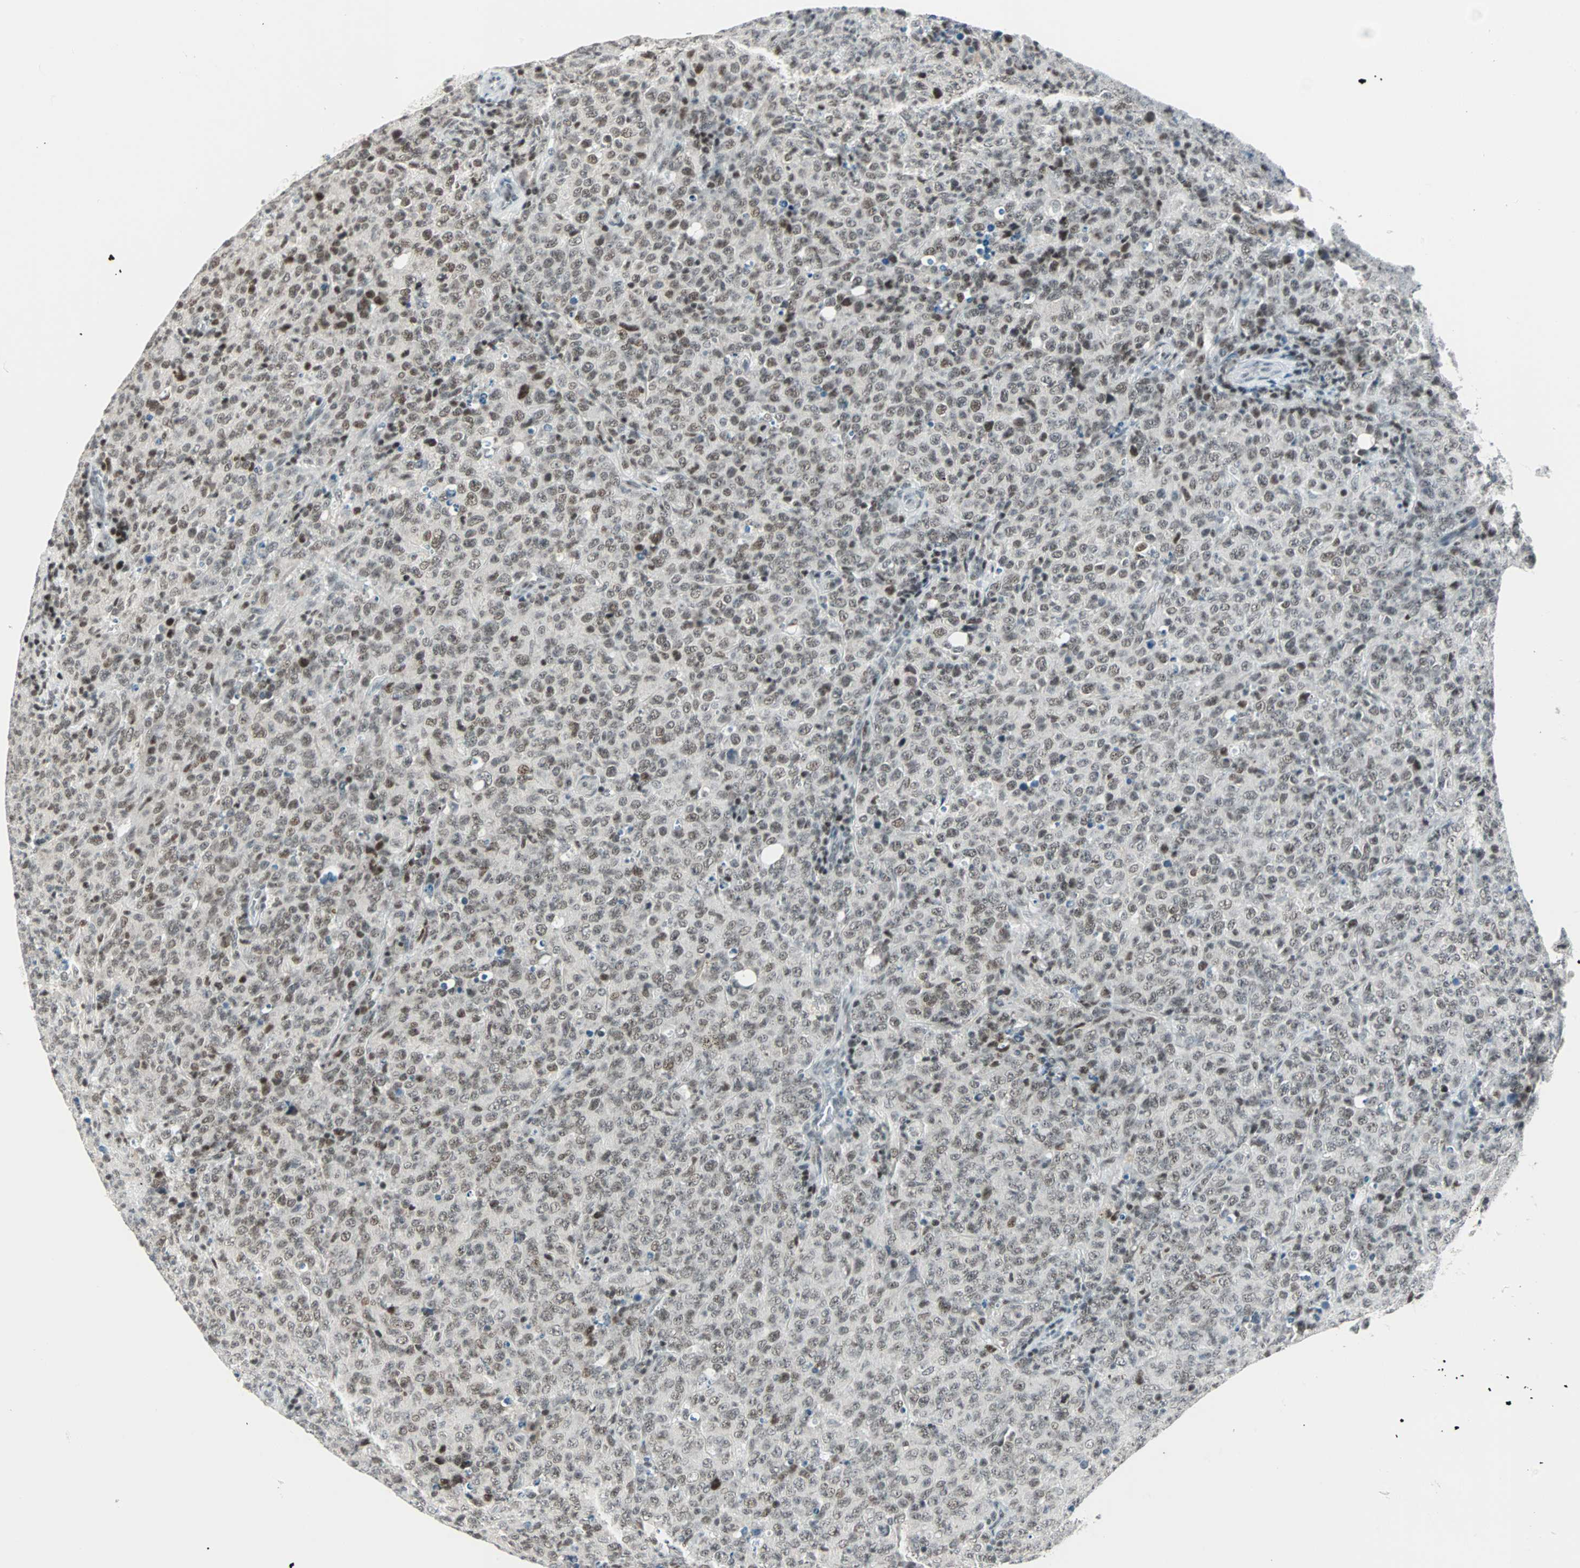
{"staining": {"intensity": "moderate", "quantity": ">75%", "location": "nuclear"}, "tissue": "lymphoma", "cell_type": "Tumor cells", "image_type": "cancer", "snomed": [{"axis": "morphology", "description": "Malignant lymphoma, non-Hodgkin's type, High grade"}, {"axis": "topography", "description": "Tonsil"}], "caption": "This histopathology image demonstrates lymphoma stained with immunohistochemistry to label a protein in brown. The nuclear of tumor cells show moderate positivity for the protein. Nuclei are counter-stained blue.", "gene": "SIN3A", "patient": {"sex": "female", "age": 36}}